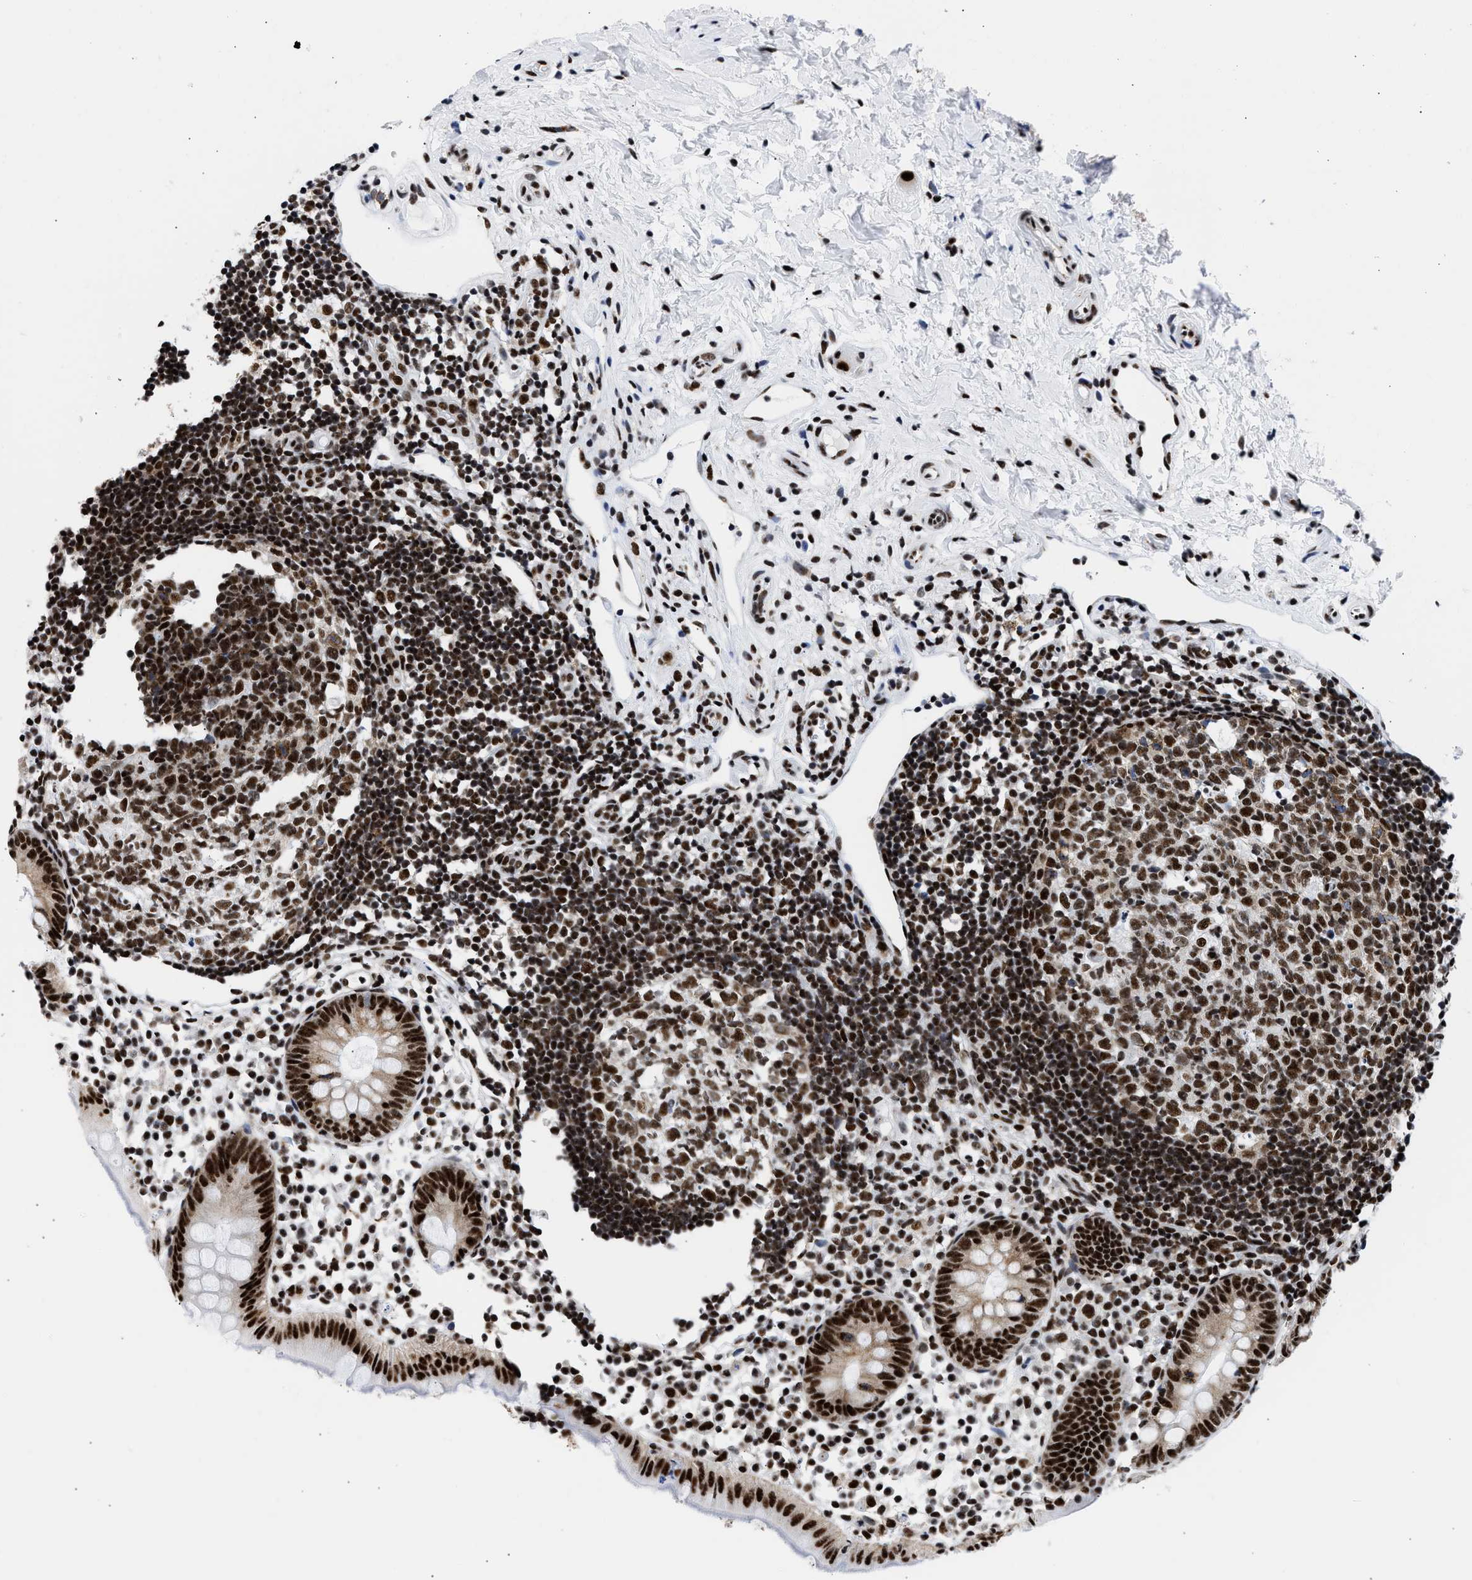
{"staining": {"intensity": "strong", "quantity": ">75%", "location": "nuclear"}, "tissue": "appendix", "cell_type": "Glandular cells", "image_type": "normal", "snomed": [{"axis": "morphology", "description": "Normal tissue, NOS"}, {"axis": "topography", "description": "Appendix"}], "caption": "Normal appendix was stained to show a protein in brown. There is high levels of strong nuclear staining in approximately >75% of glandular cells. The staining was performed using DAB (3,3'-diaminobenzidine), with brown indicating positive protein expression. Nuclei are stained blue with hematoxylin.", "gene": "RBM8A", "patient": {"sex": "female", "age": 20}}